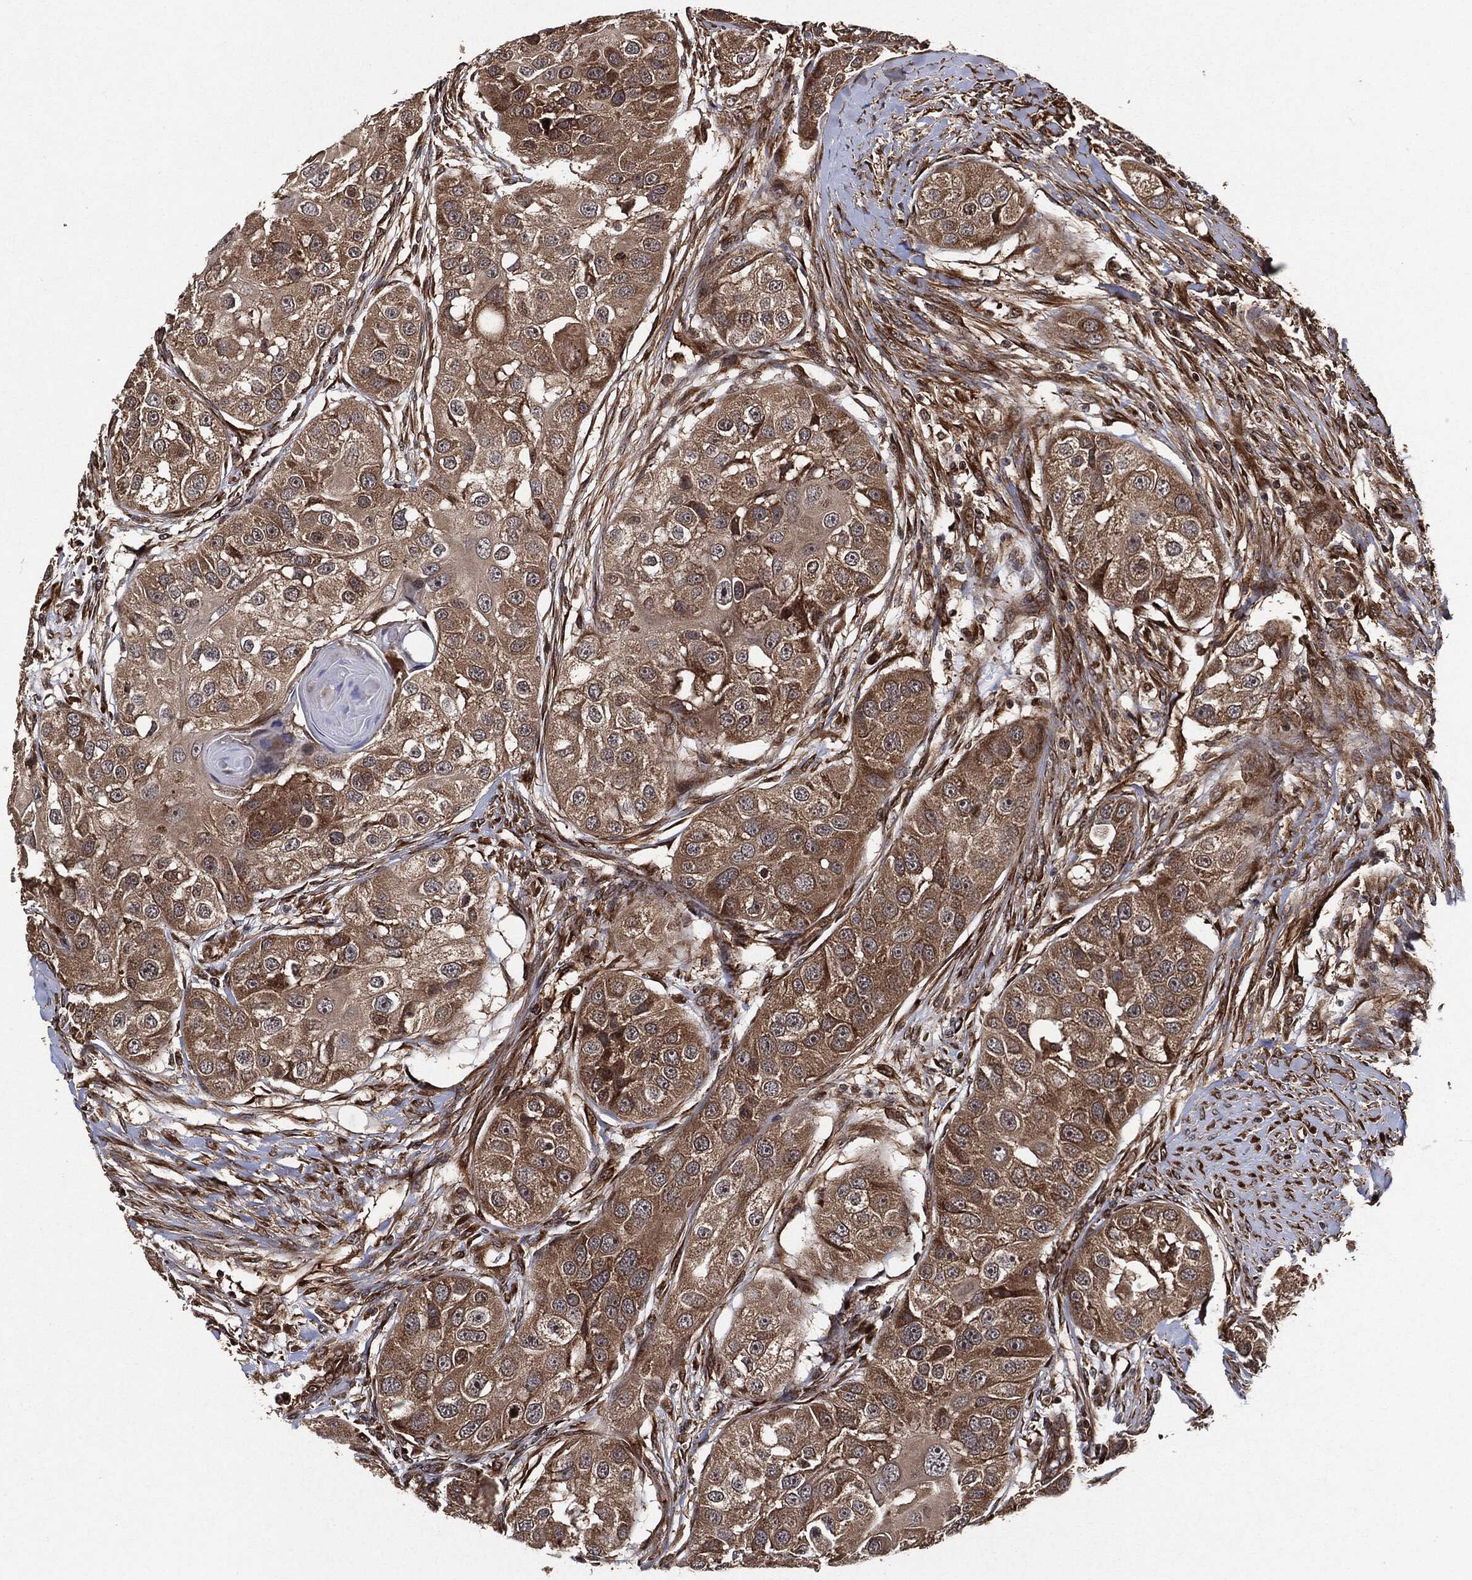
{"staining": {"intensity": "moderate", "quantity": ">75%", "location": "cytoplasmic/membranous"}, "tissue": "head and neck cancer", "cell_type": "Tumor cells", "image_type": "cancer", "snomed": [{"axis": "morphology", "description": "Normal tissue, NOS"}, {"axis": "morphology", "description": "Squamous cell carcinoma, NOS"}, {"axis": "topography", "description": "Skeletal muscle"}, {"axis": "topography", "description": "Head-Neck"}], "caption": "Squamous cell carcinoma (head and neck) tissue reveals moderate cytoplasmic/membranous staining in about >75% of tumor cells, visualized by immunohistochemistry.", "gene": "BCAR1", "patient": {"sex": "male", "age": 51}}